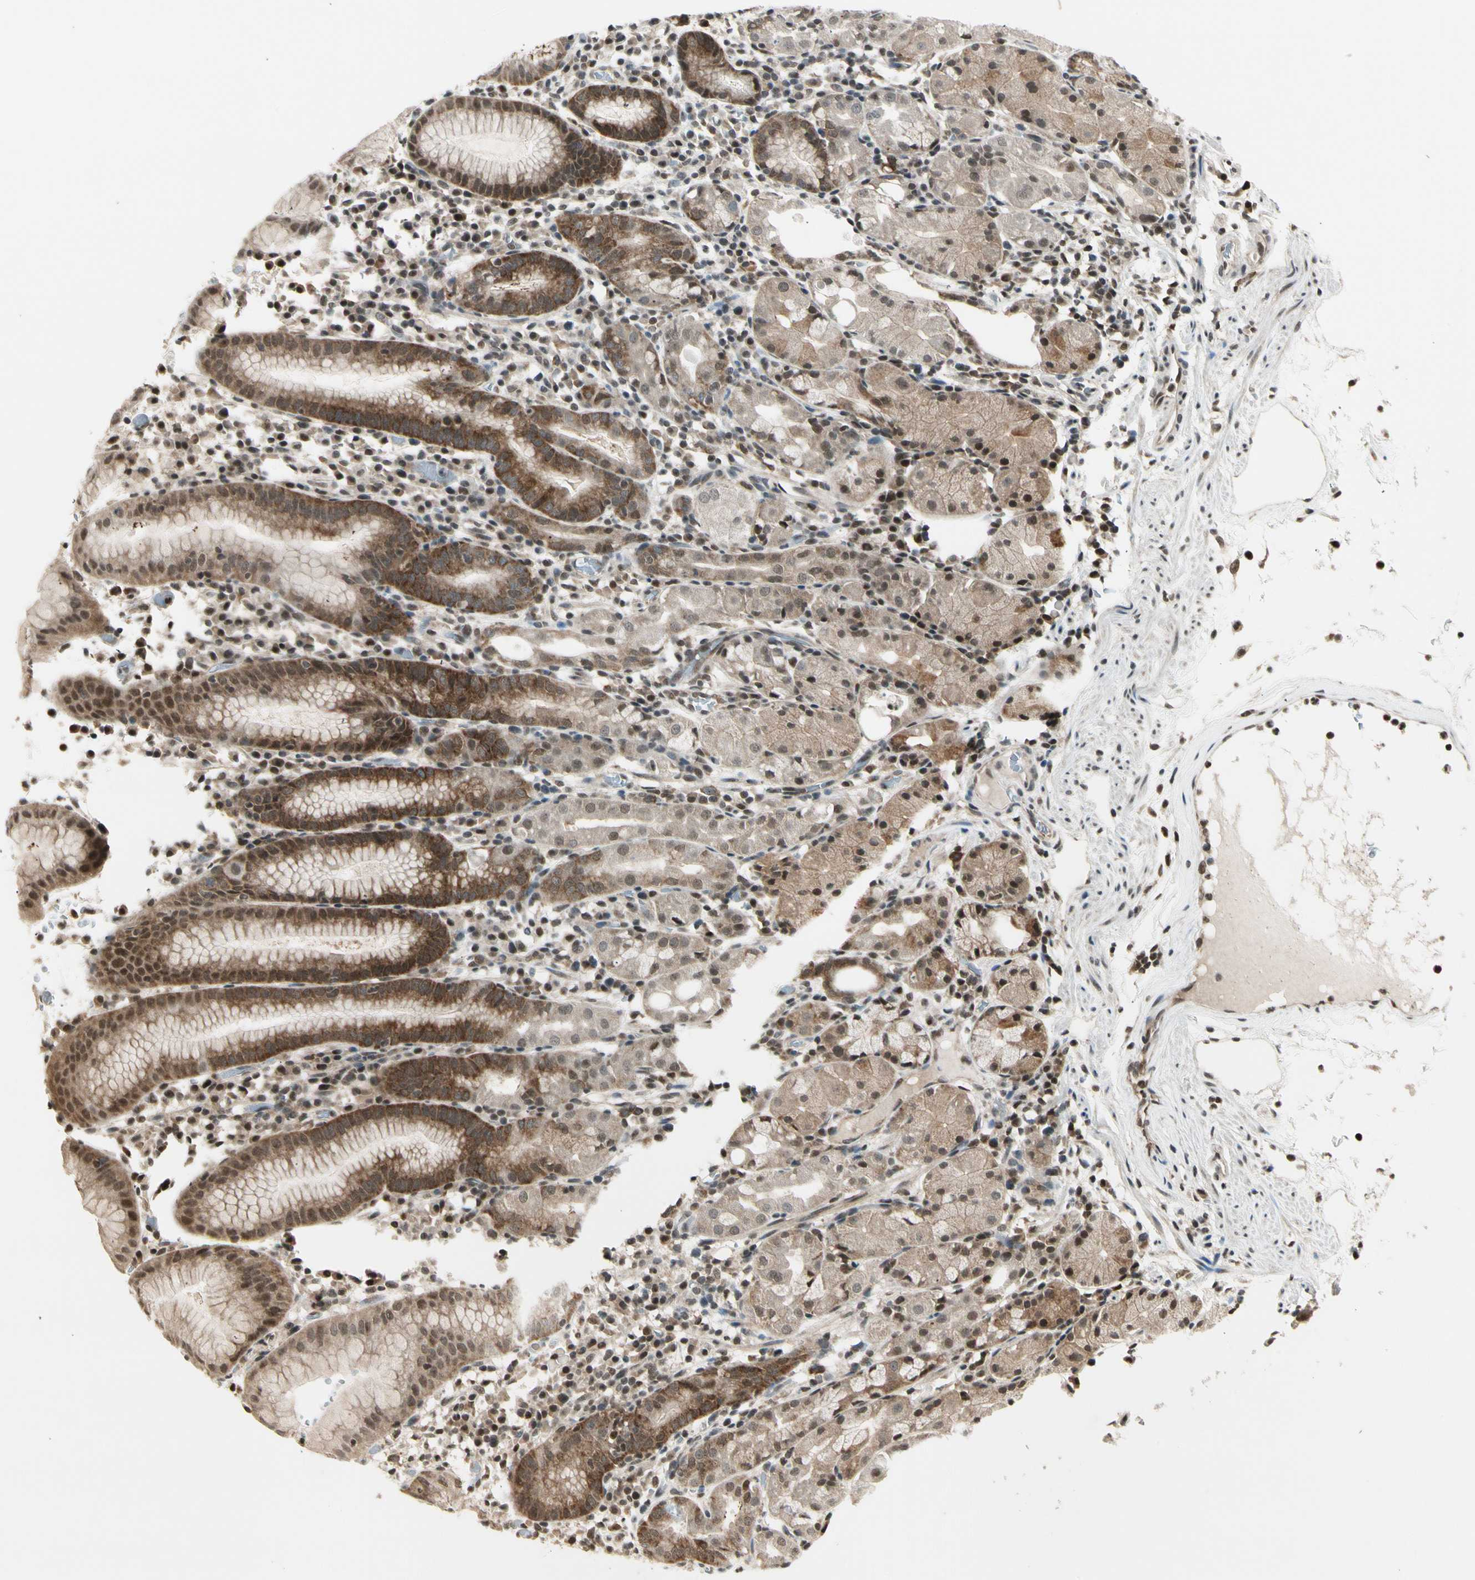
{"staining": {"intensity": "moderate", "quantity": "25%-75%", "location": "cytoplasmic/membranous,nuclear"}, "tissue": "stomach", "cell_type": "Glandular cells", "image_type": "normal", "snomed": [{"axis": "morphology", "description": "Normal tissue, NOS"}, {"axis": "topography", "description": "Stomach"}, {"axis": "topography", "description": "Stomach, lower"}], "caption": "The image displays a brown stain indicating the presence of a protein in the cytoplasmic/membranous,nuclear of glandular cells in stomach. (DAB (3,3'-diaminobenzidine) IHC with brightfield microscopy, high magnification).", "gene": "SMN2", "patient": {"sex": "female", "age": 75}}